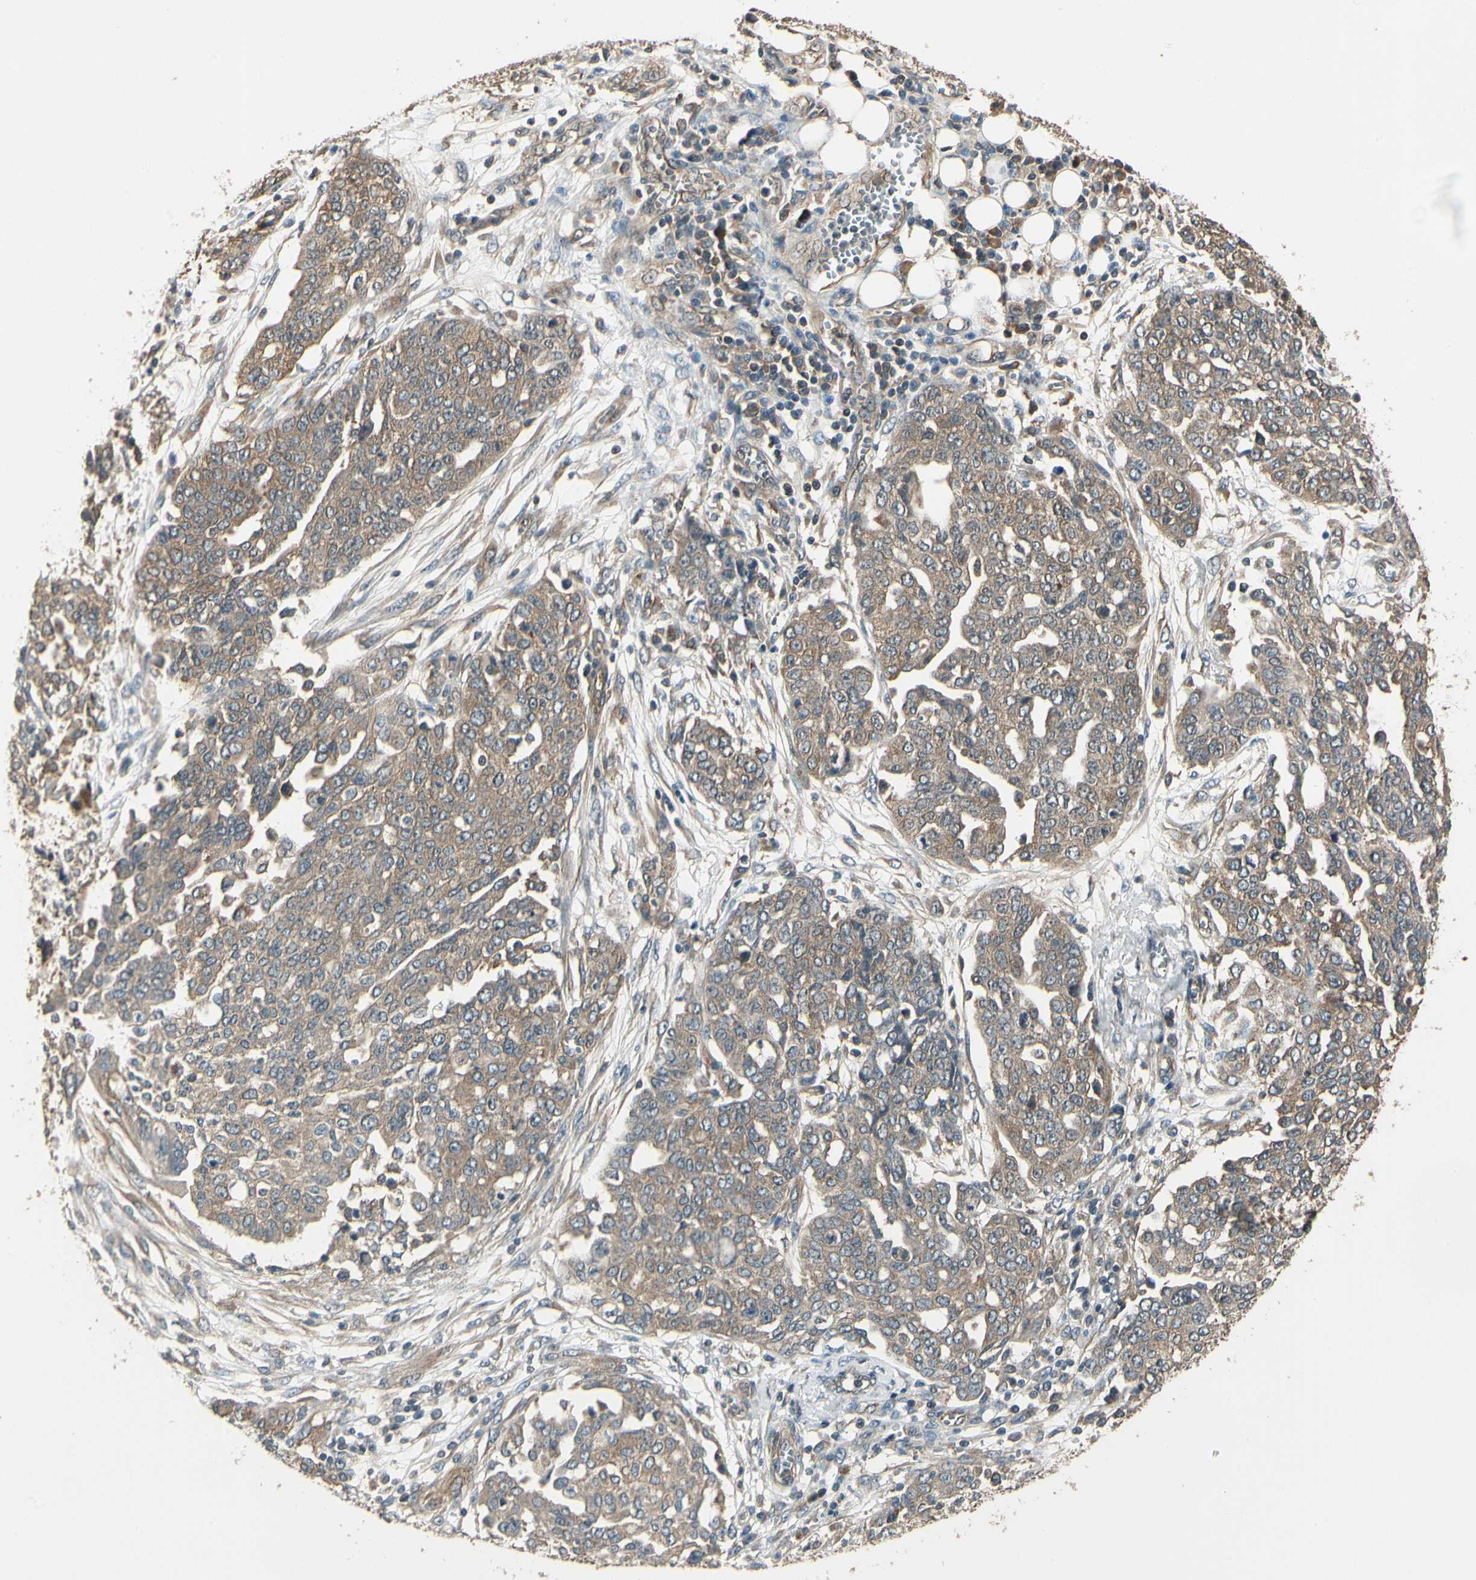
{"staining": {"intensity": "moderate", "quantity": ">75%", "location": "cytoplasmic/membranous"}, "tissue": "ovarian cancer", "cell_type": "Tumor cells", "image_type": "cancer", "snomed": [{"axis": "morphology", "description": "Cystadenocarcinoma, serous, NOS"}, {"axis": "topography", "description": "Soft tissue"}, {"axis": "topography", "description": "Ovary"}], "caption": "Immunohistochemical staining of human ovarian cancer demonstrates moderate cytoplasmic/membranous protein expression in about >75% of tumor cells. (DAB IHC, brown staining for protein, blue staining for nuclei).", "gene": "CCT7", "patient": {"sex": "female", "age": 57}}